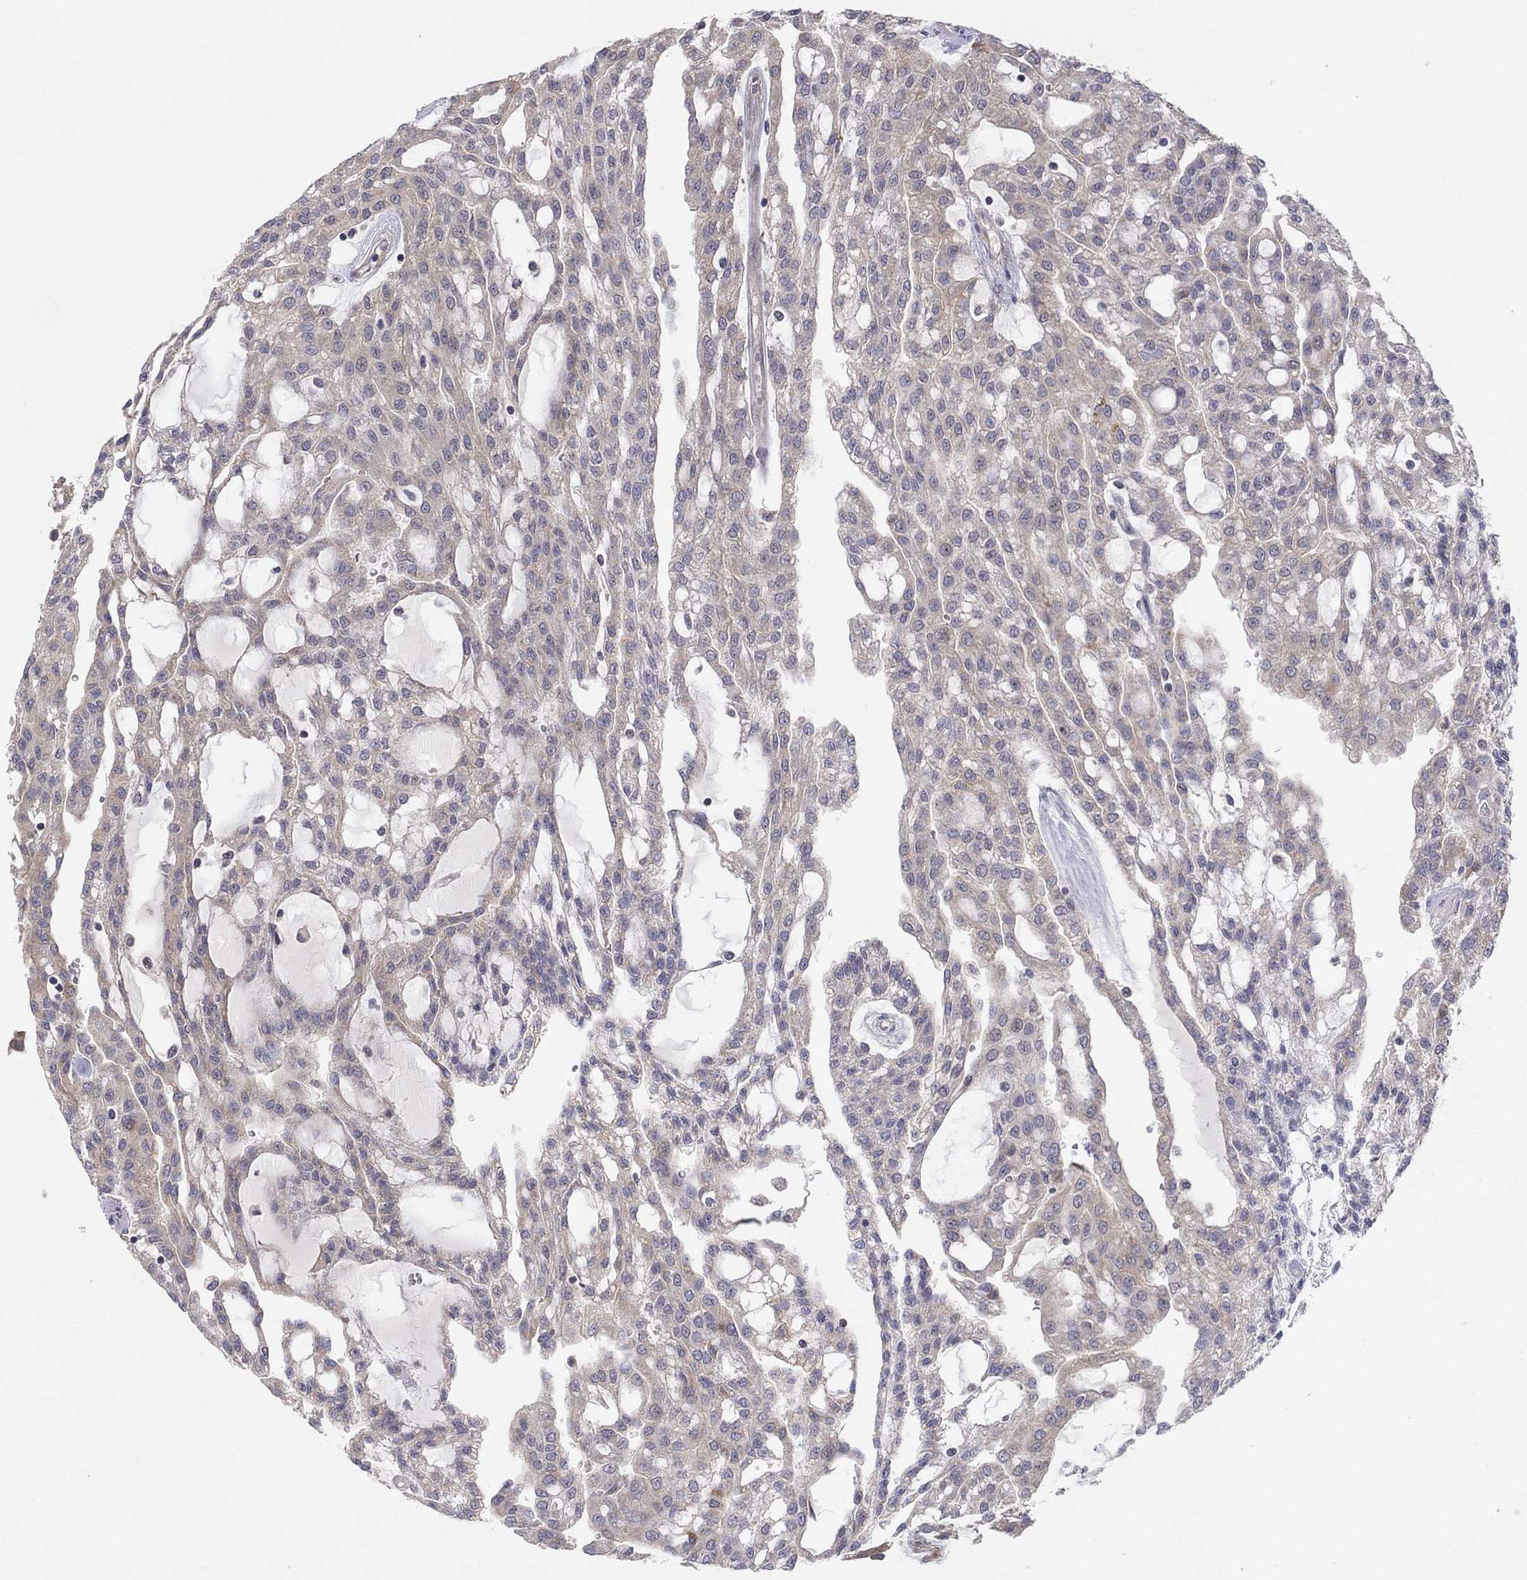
{"staining": {"intensity": "weak", "quantity": "<25%", "location": "cytoplasmic/membranous"}, "tissue": "renal cancer", "cell_type": "Tumor cells", "image_type": "cancer", "snomed": [{"axis": "morphology", "description": "Adenocarcinoma, NOS"}, {"axis": "topography", "description": "Kidney"}], "caption": "An IHC image of adenocarcinoma (renal) is shown. There is no staining in tumor cells of adenocarcinoma (renal).", "gene": "CRACDL", "patient": {"sex": "male", "age": 63}}